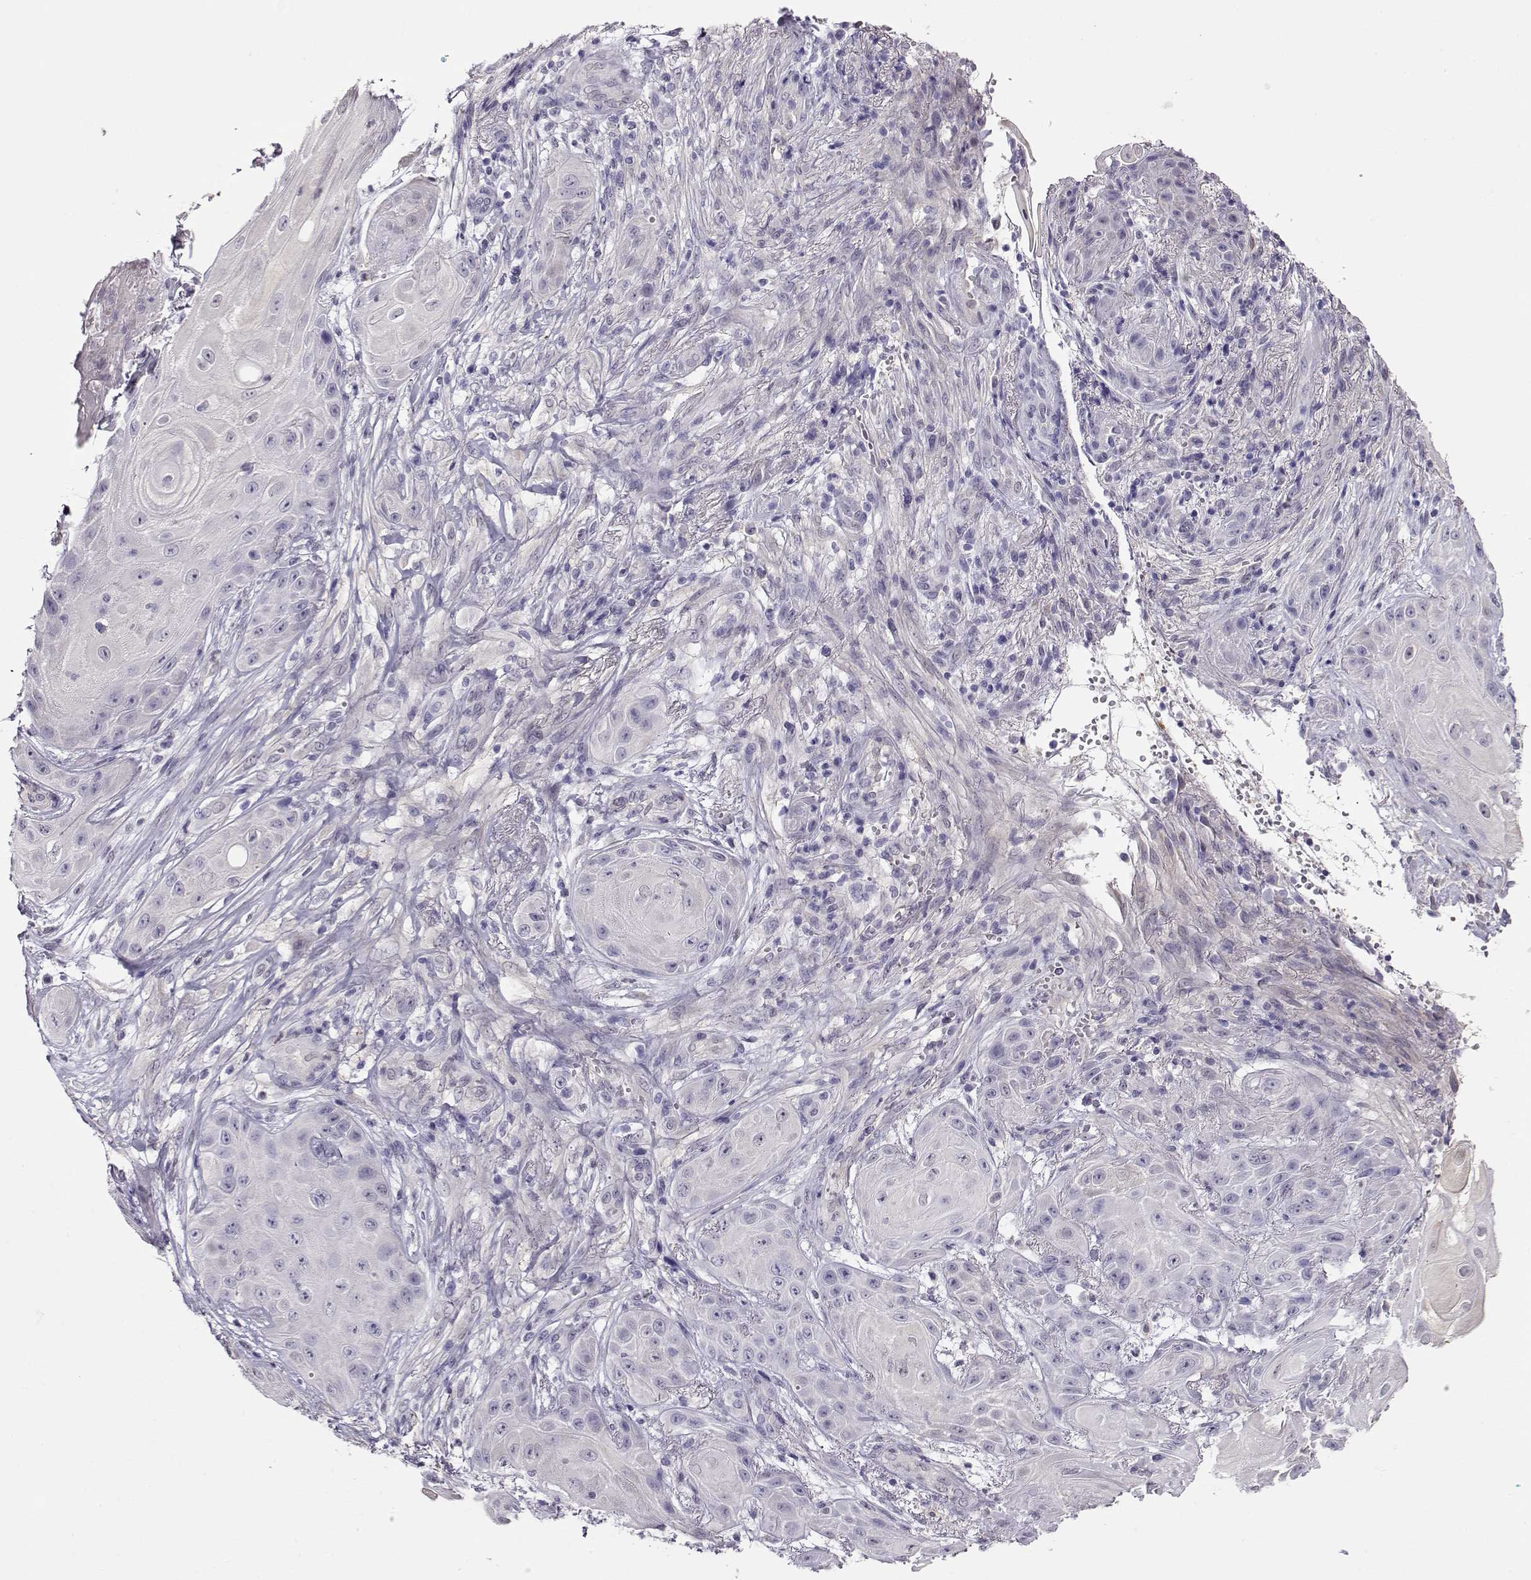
{"staining": {"intensity": "negative", "quantity": "none", "location": "none"}, "tissue": "skin cancer", "cell_type": "Tumor cells", "image_type": "cancer", "snomed": [{"axis": "morphology", "description": "Squamous cell carcinoma, NOS"}, {"axis": "topography", "description": "Skin"}], "caption": "There is no significant positivity in tumor cells of skin cancer. (DAB immunohistochemistry (IHC) visualized using brightfield microscopy, high magnification).", "gene": "CCR8", "patient": {"sex": "male", "age": 62}}